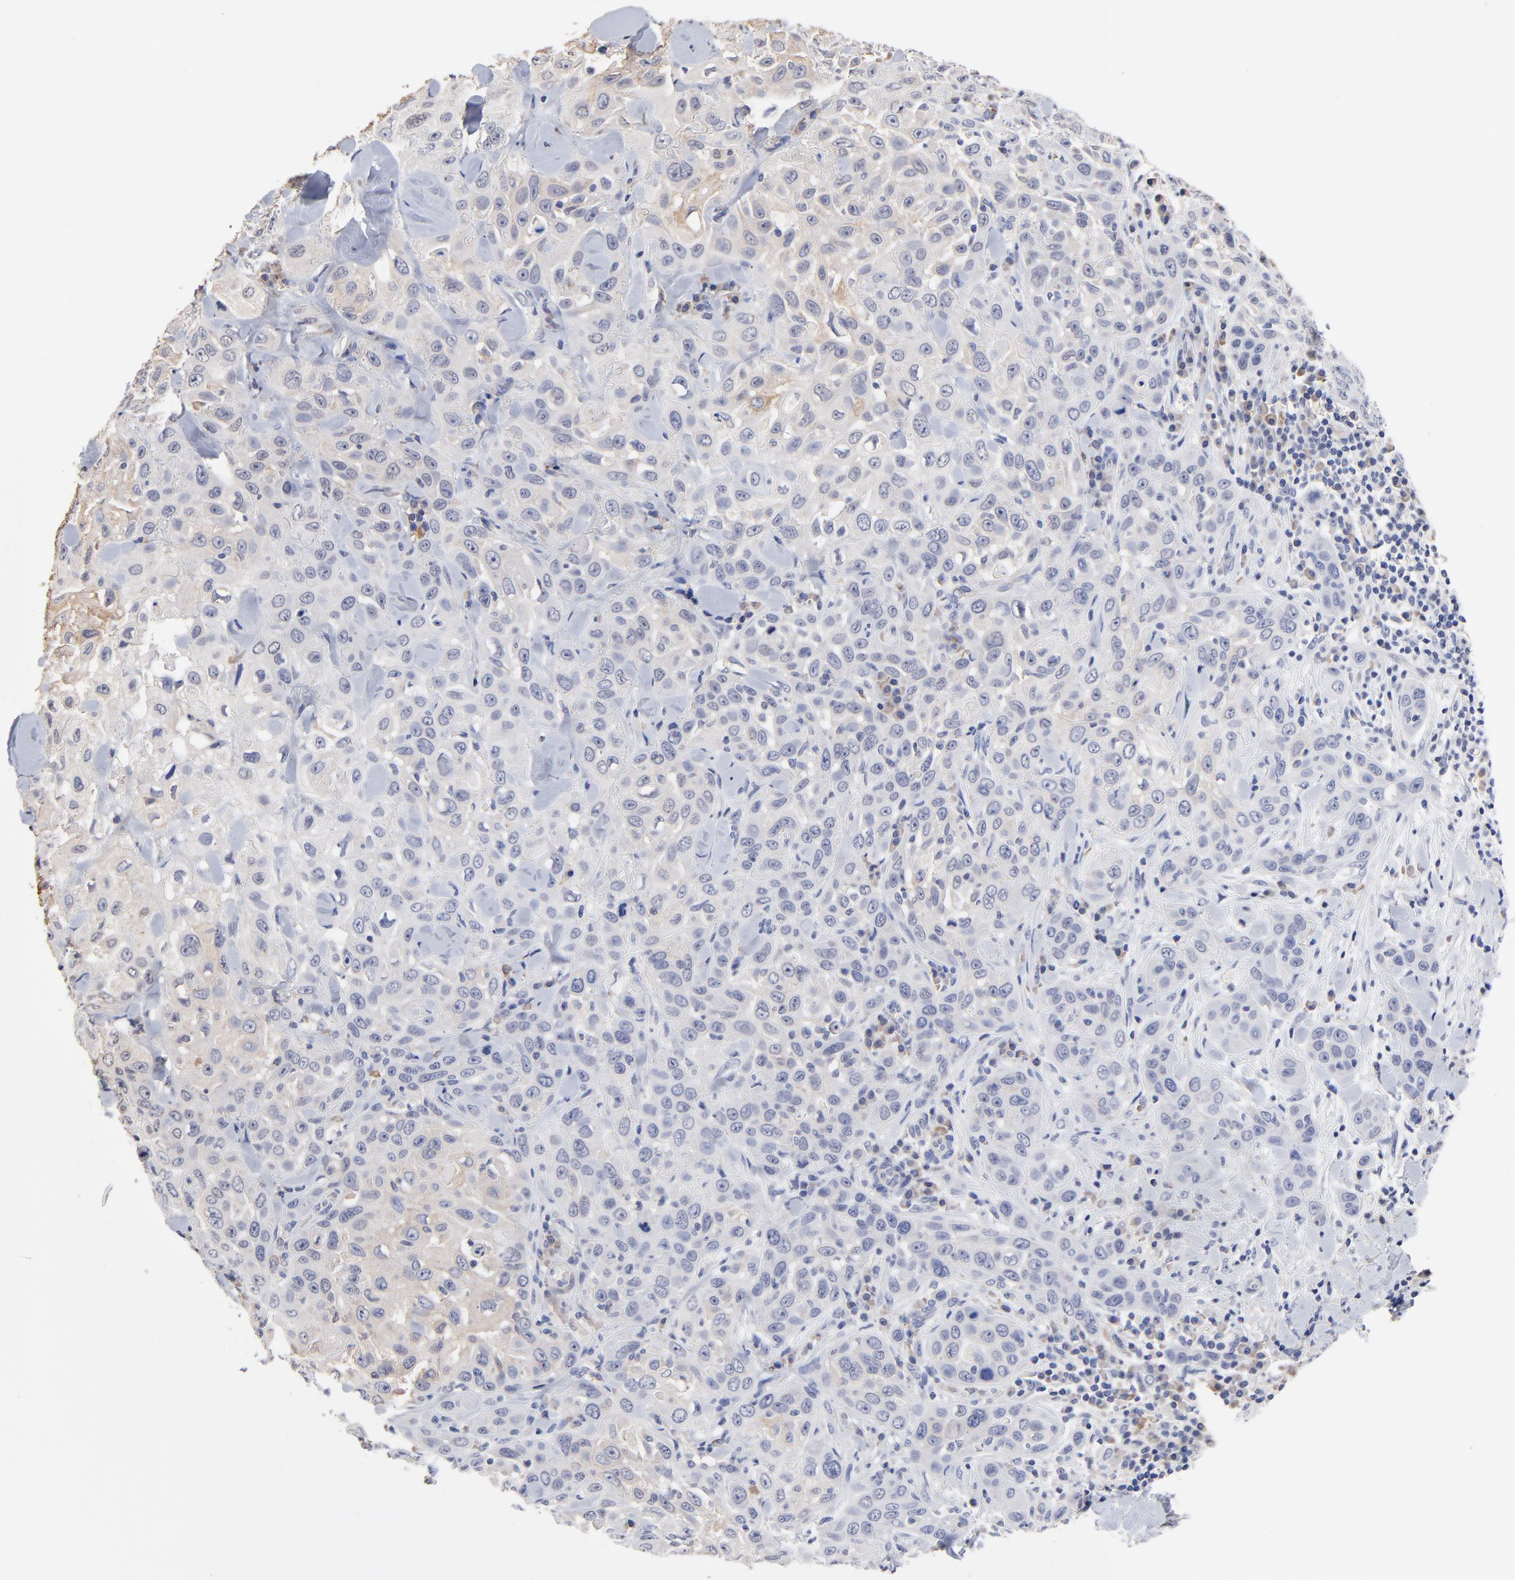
{"staining": {"intensity": "weak", "quantity": "<25%", "location": "cytoplasmic/membranous"}, "tissue": "skin cancer", "cell_type": "Tumor cells", "image_type": "cancer", "snomed": [{"axis": "morphology", "description": "Squamous cell carcinoma, NOS"}, {"axis": "topography", "description": "Skin"}], "caption": "Skin cancer was stained to show a protein in brown. There is no significant staining in tumor cells.", "gene": "TWNK", "patient": {"sex": "male", "age": 84}}